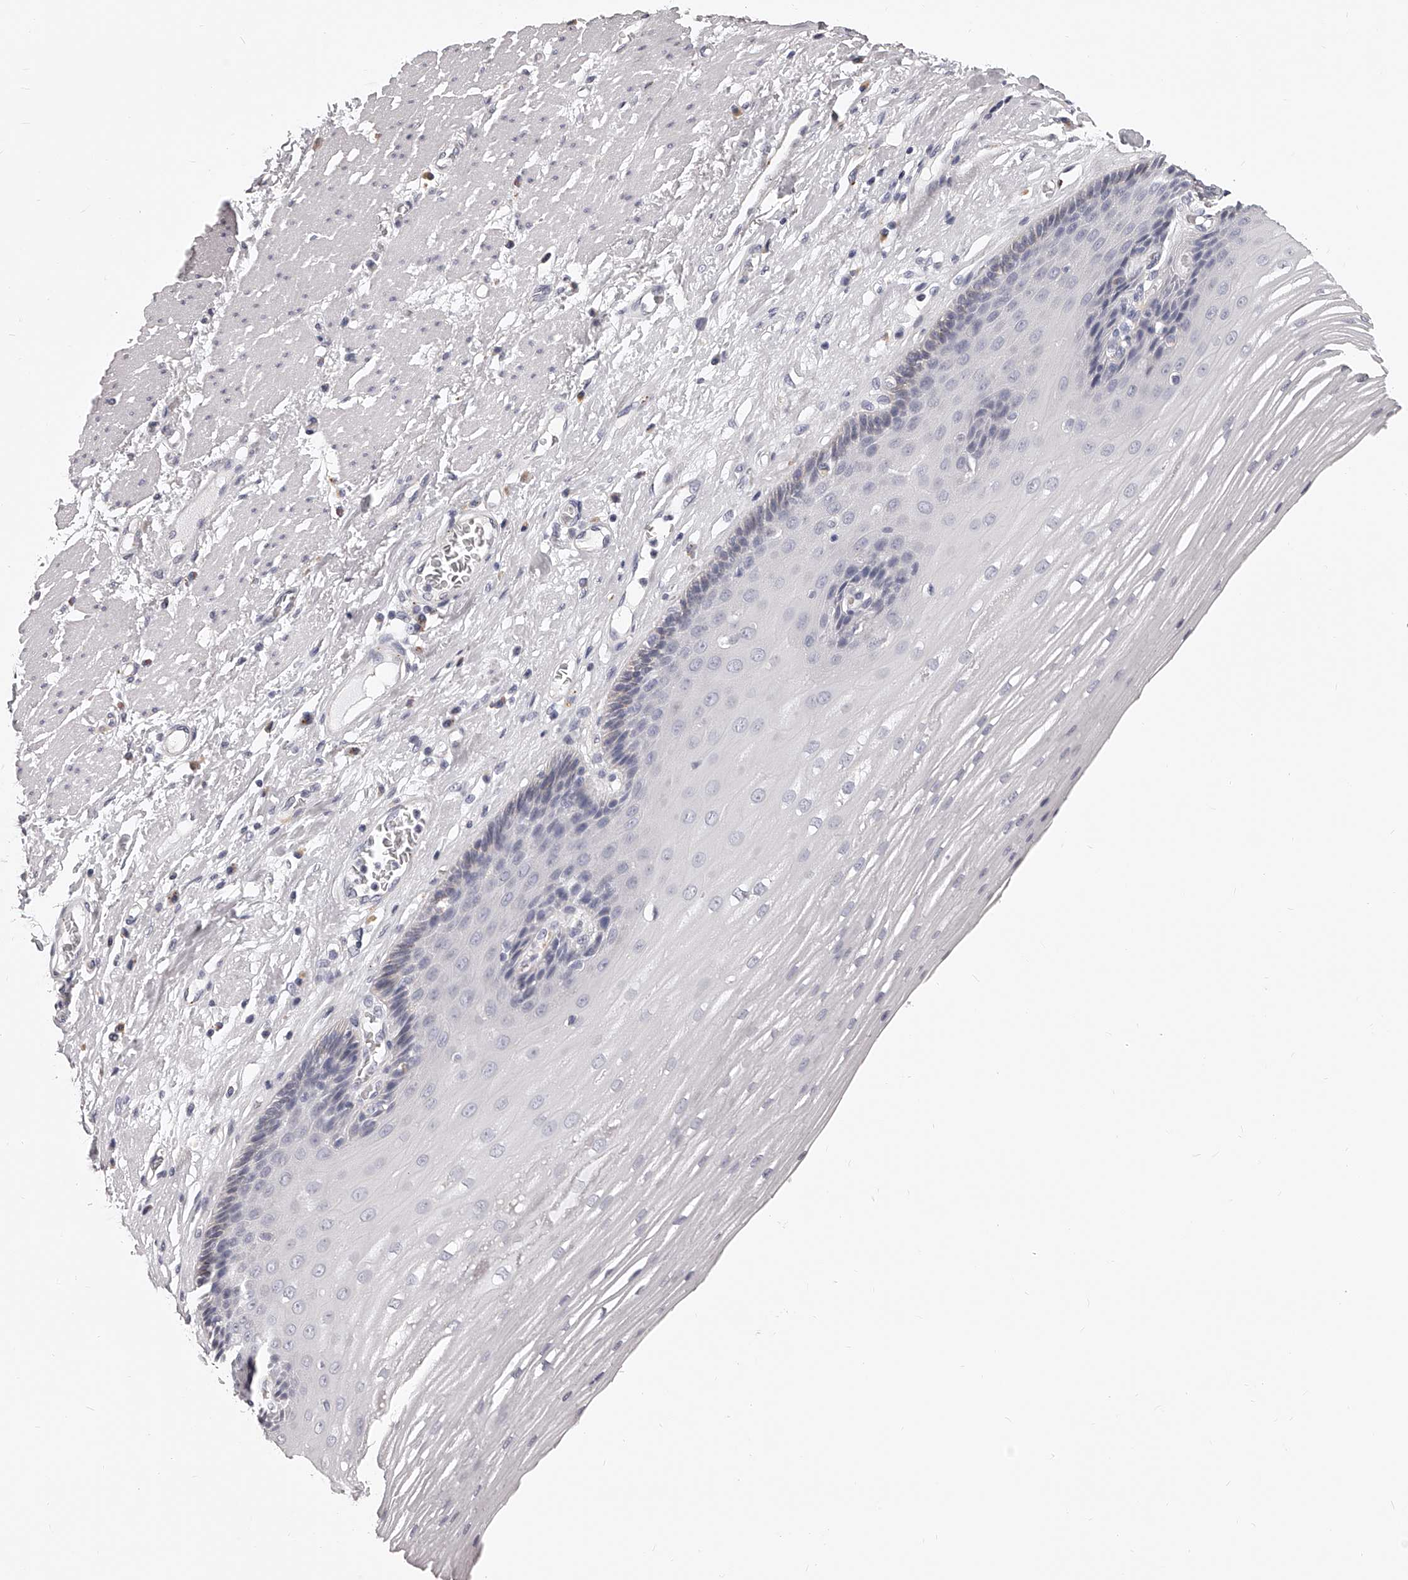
{"staining": {"intensity": "negative", "quantity": "none", "location": "none"}, "tissue": "esophagus", "cell_type": "Squamous epithelial cells", "image_type": "normal", "snomed": [{"axis": "morphology", "description": "Normal tissue, NOS"}, {"axis": "topography", "description": "Esophagus"}], "caption": "The micrograph demonstrates no staining of squamous epithelial cells in unremarkable esophagus. The staining is performed using DAB brown chromogen with nuclei counter-stained in using hematoxylin.", "gene": "DMRT1", "patient": {"sex": "male", "age": 62}}